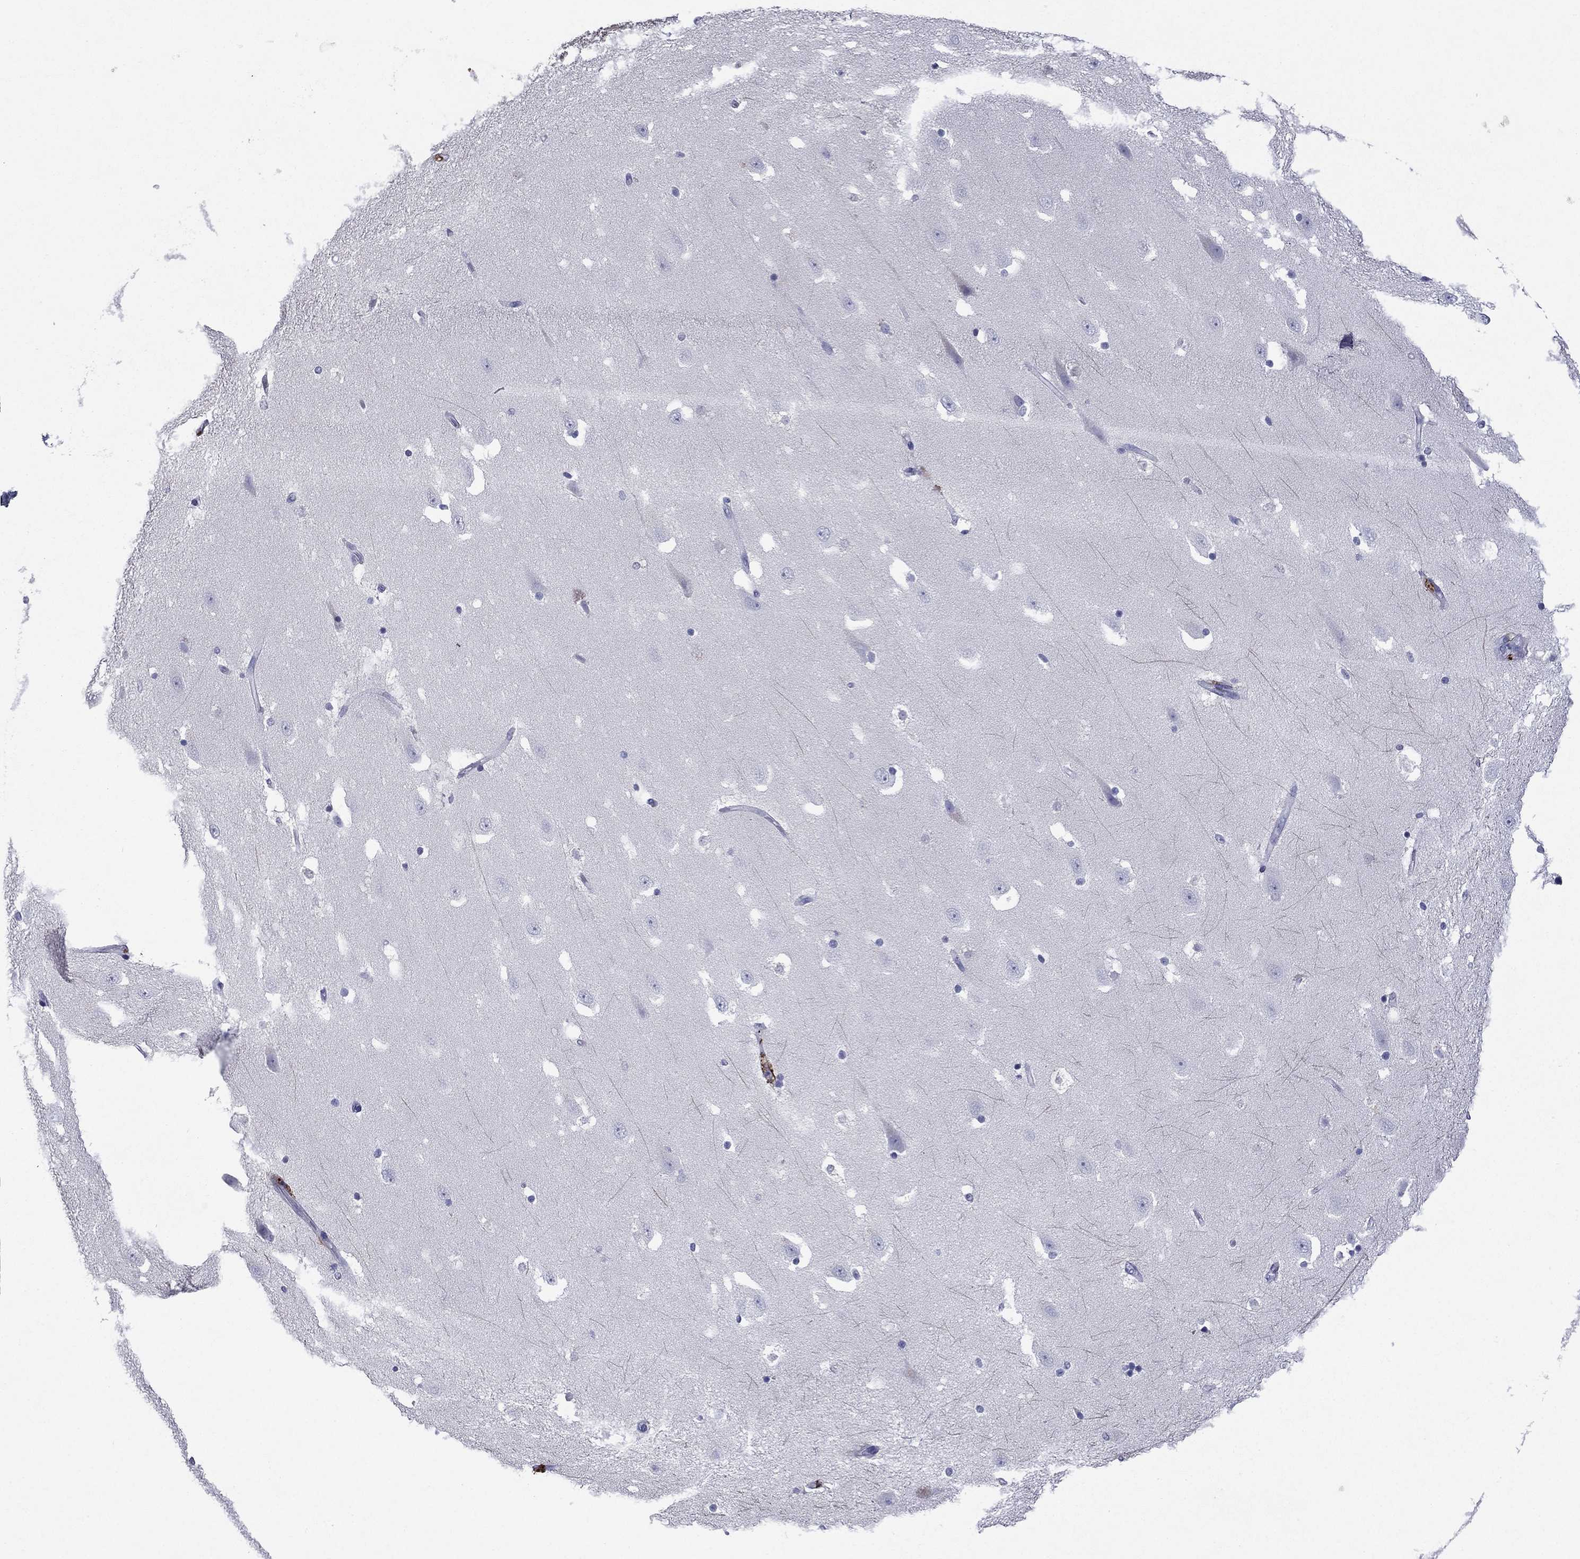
{"staining": {"intensity": "negative", "quantity": "none", "location": "none"}, "tissue": "hippocampus", "cell_type": "Glial cells", "image_type": "normal", "snomed": [{"axis": "morphology", "description": "Normal tissue, NOS"}, {"axis": "topography", "description": "Hippocampus"}], "caption": "The photomicrograph reveals no significant expression in glial cells of hippocampus.", "gene": "CFAP119", "patient": {"sex": "male", "age": 49}}